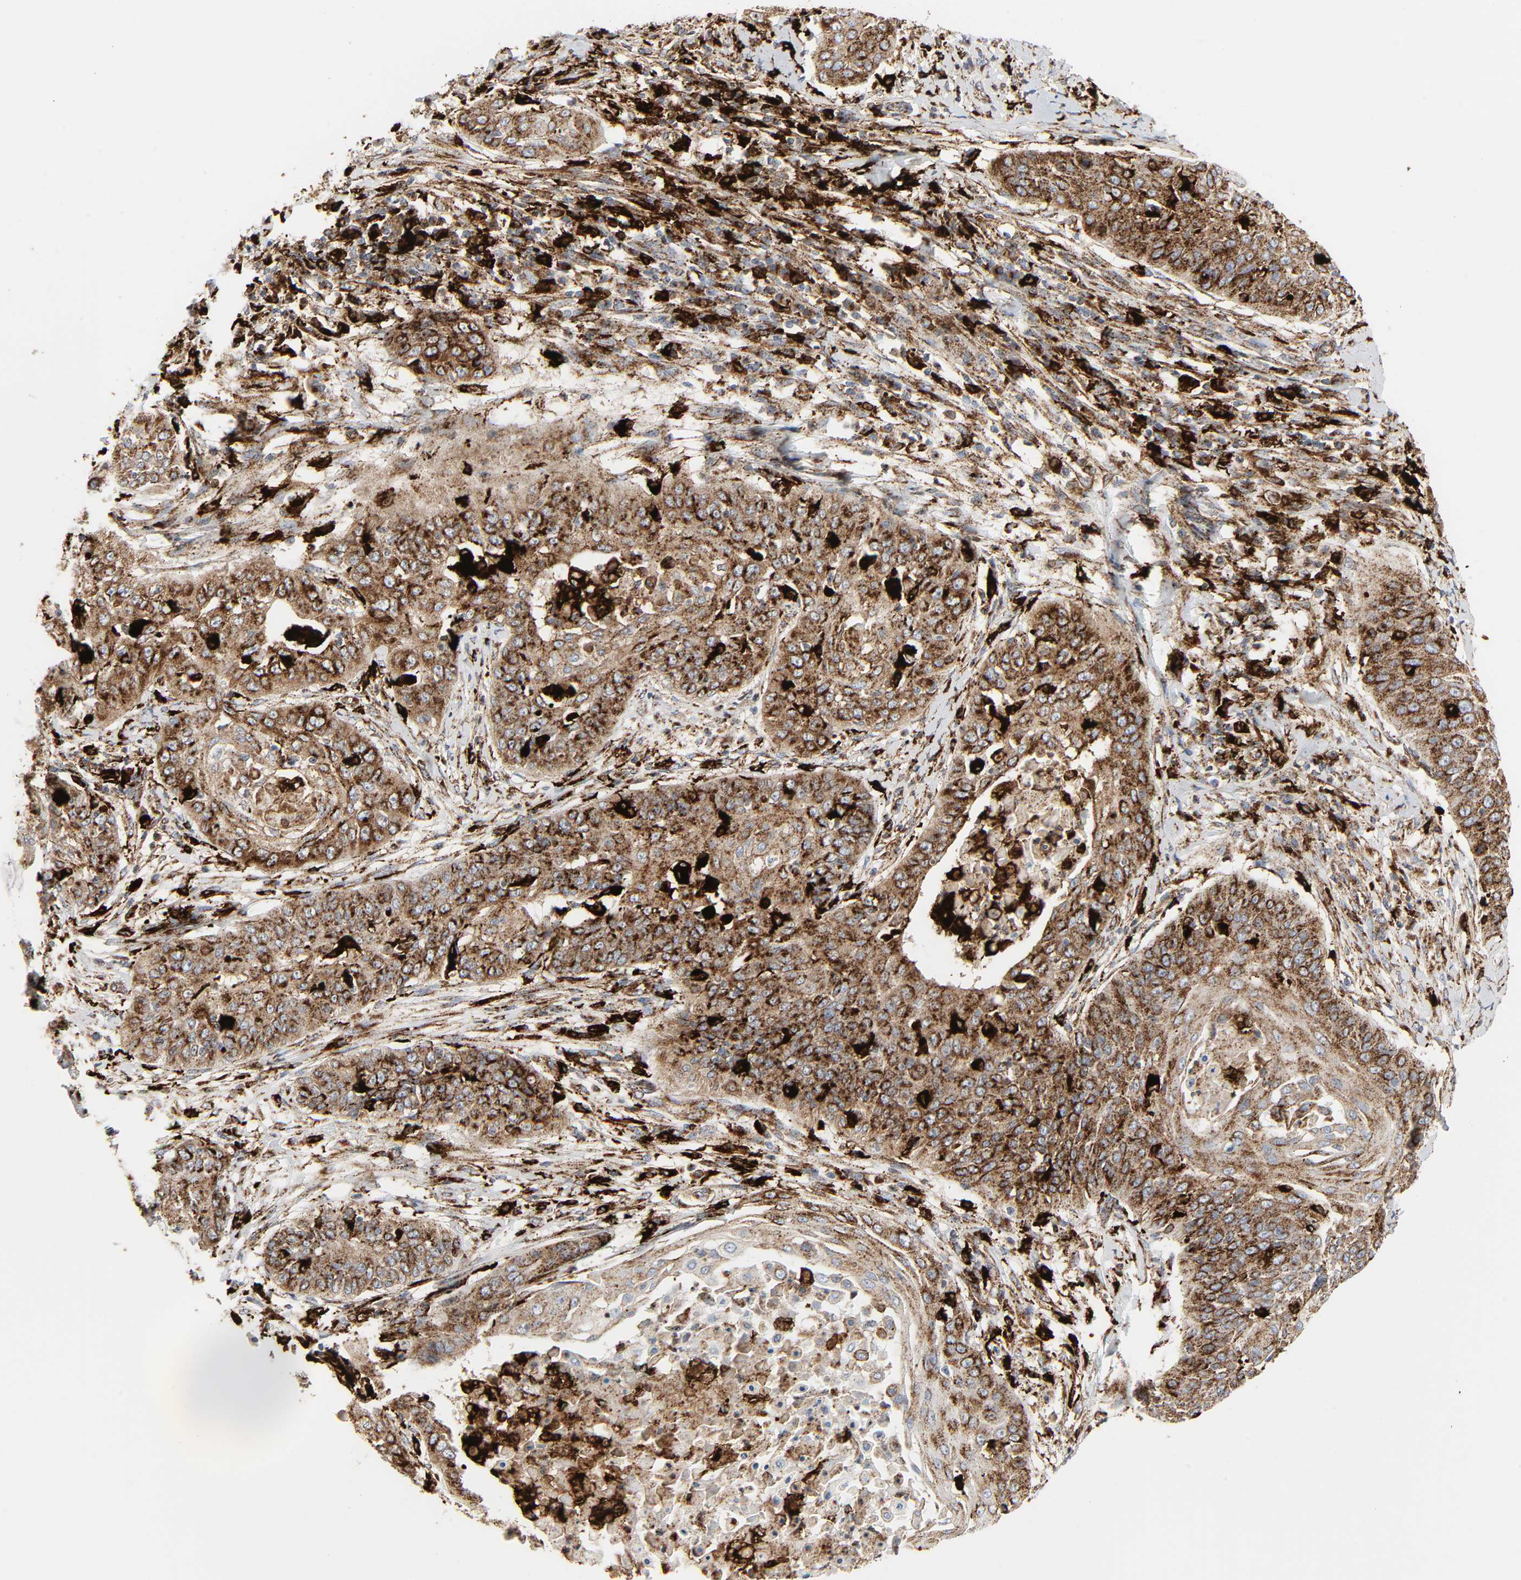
{"staining": {"intensity": "moderate", "quantity": ">75%", "location": "cytoplasmic/membranous"}, "tissue": "cervical cancer", "cell_type": "Tumor cells", "image_type": "cancer", "snomed": [{"axis": "morphology", "description": "Squamous cell carcinoma, NOS"}, {"axis": "topography", "description": "Cervix"}], "caption": "Moderate cytoplasmic/membranous protein positivity is identified in approximately >75% of tumor cells in cervical cancer.", "gene": "PSAP", "patient": {"sex": "female", "age": 64}}